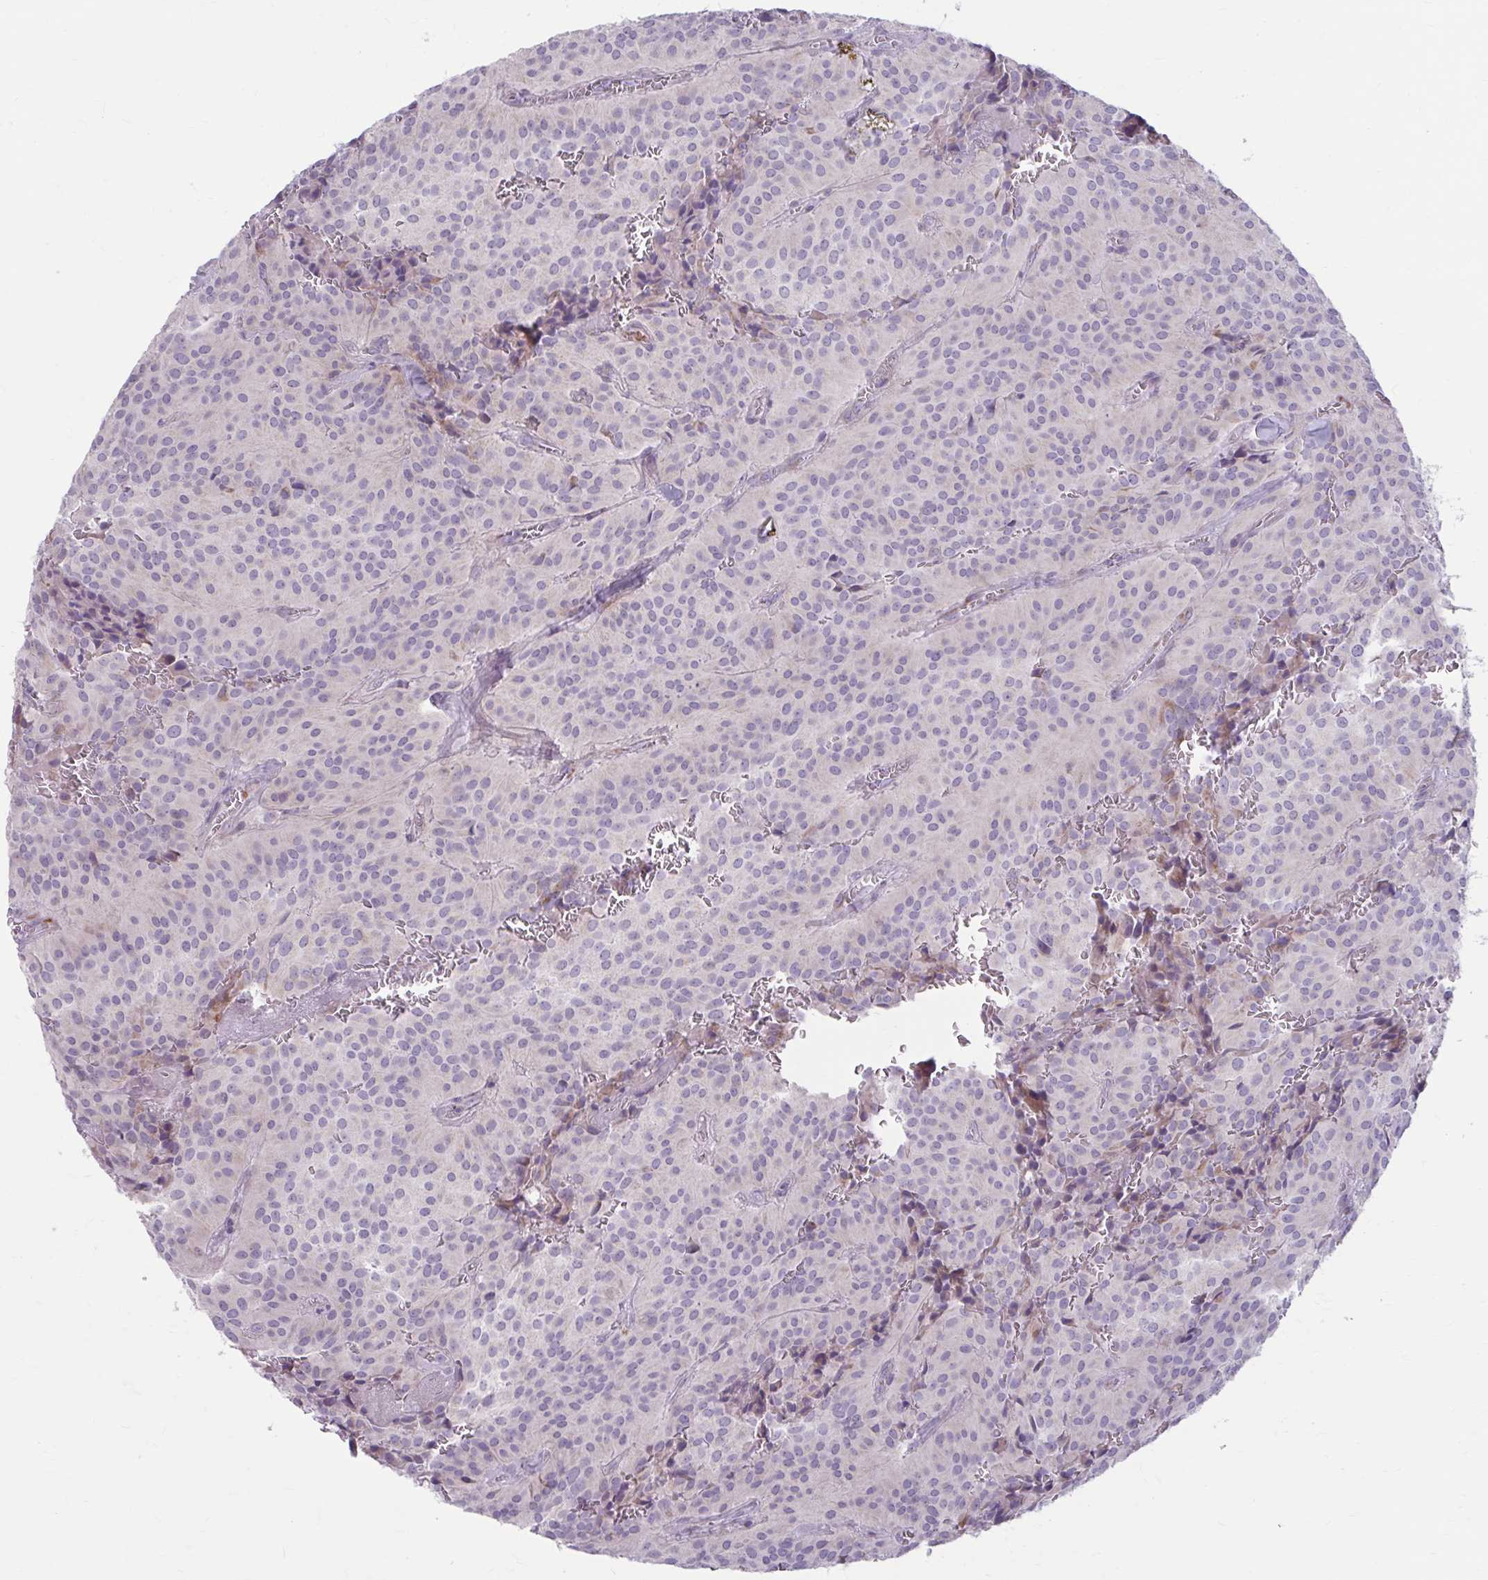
{"staining": {"intensity": "negative", "quantity": "none", "location": "none"}, "tissue": "glioma", "cell_type": "Tumor cells", "image_type": "cancer", "snomed": [{"axis": "morphology", "description": "Glioma, malignant, Low grade"}, {"axis": "topography", "description": "Brain"}], "caption": "Immunohistochemistry photomicrograph of human glioma stained for a protein (brown), which reveals no expression in tumor cells.", "gene": "MSMO1", "patient": {"sex": "male", "age": 42}}